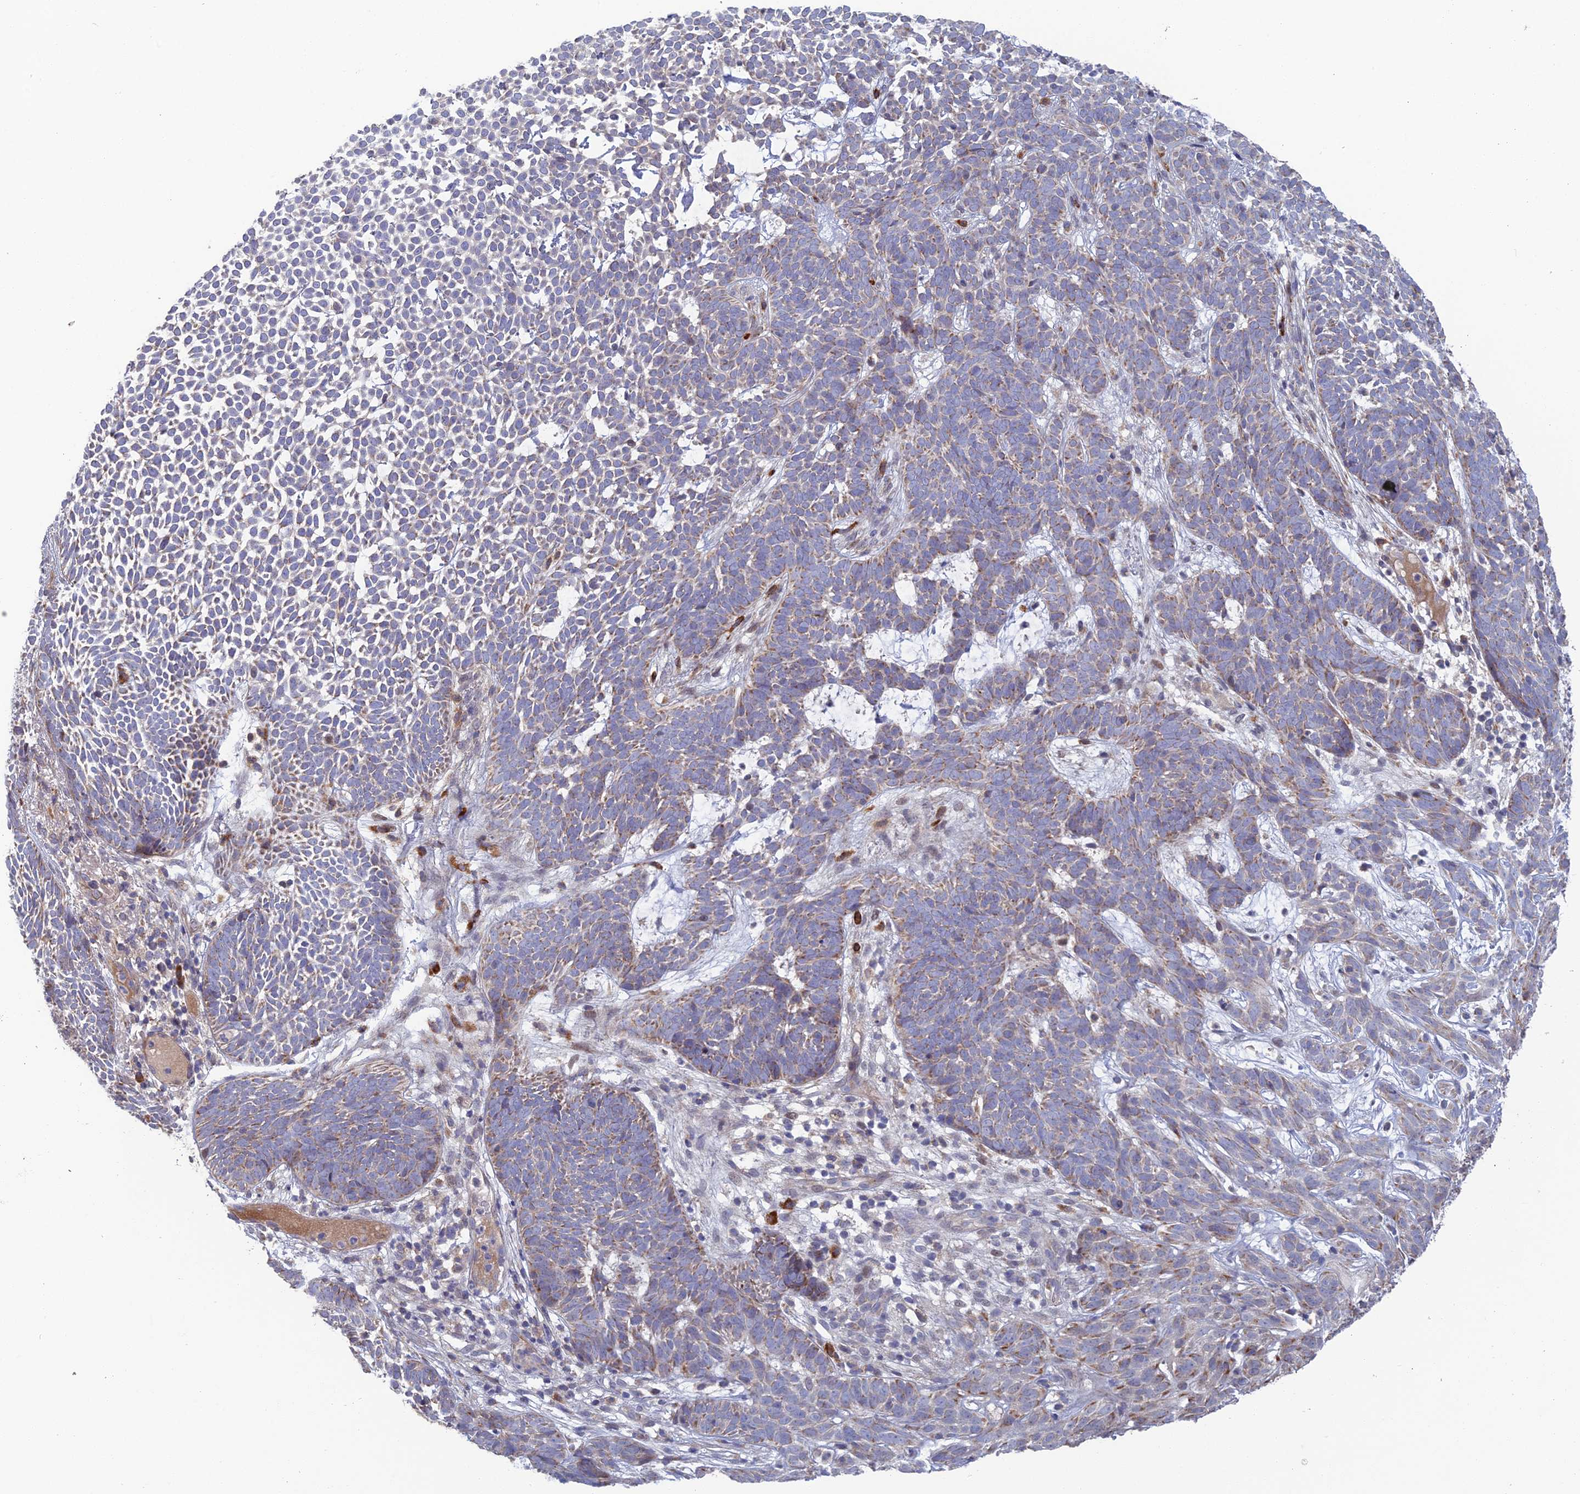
{"staining": {"intensity": "moderate", "quantity": "25%-75%", "location": "cytoplasmic/membranous"}, "tissue": "skin cancer", "cell_type": "Tumor cells", "image_type": "cancer", "snomed": [{"axis": "morphology", "description": "Basal cell carcinoma"}, {"axis": "topography", "description": "Skin"}], "caption": "Immunohistochemistry (DAB (3,3'-diaminobenzidine)) staining of human skin basal cell carcinoma shows moderate cytoplasmic/membranous protein positivity in about 25%-75% of tumor cells. (DAB IHC, brown staining for protein, blue staining for nuclei).", "gene": "ARL16", "patient": {"sex": "female", "age": 78}}